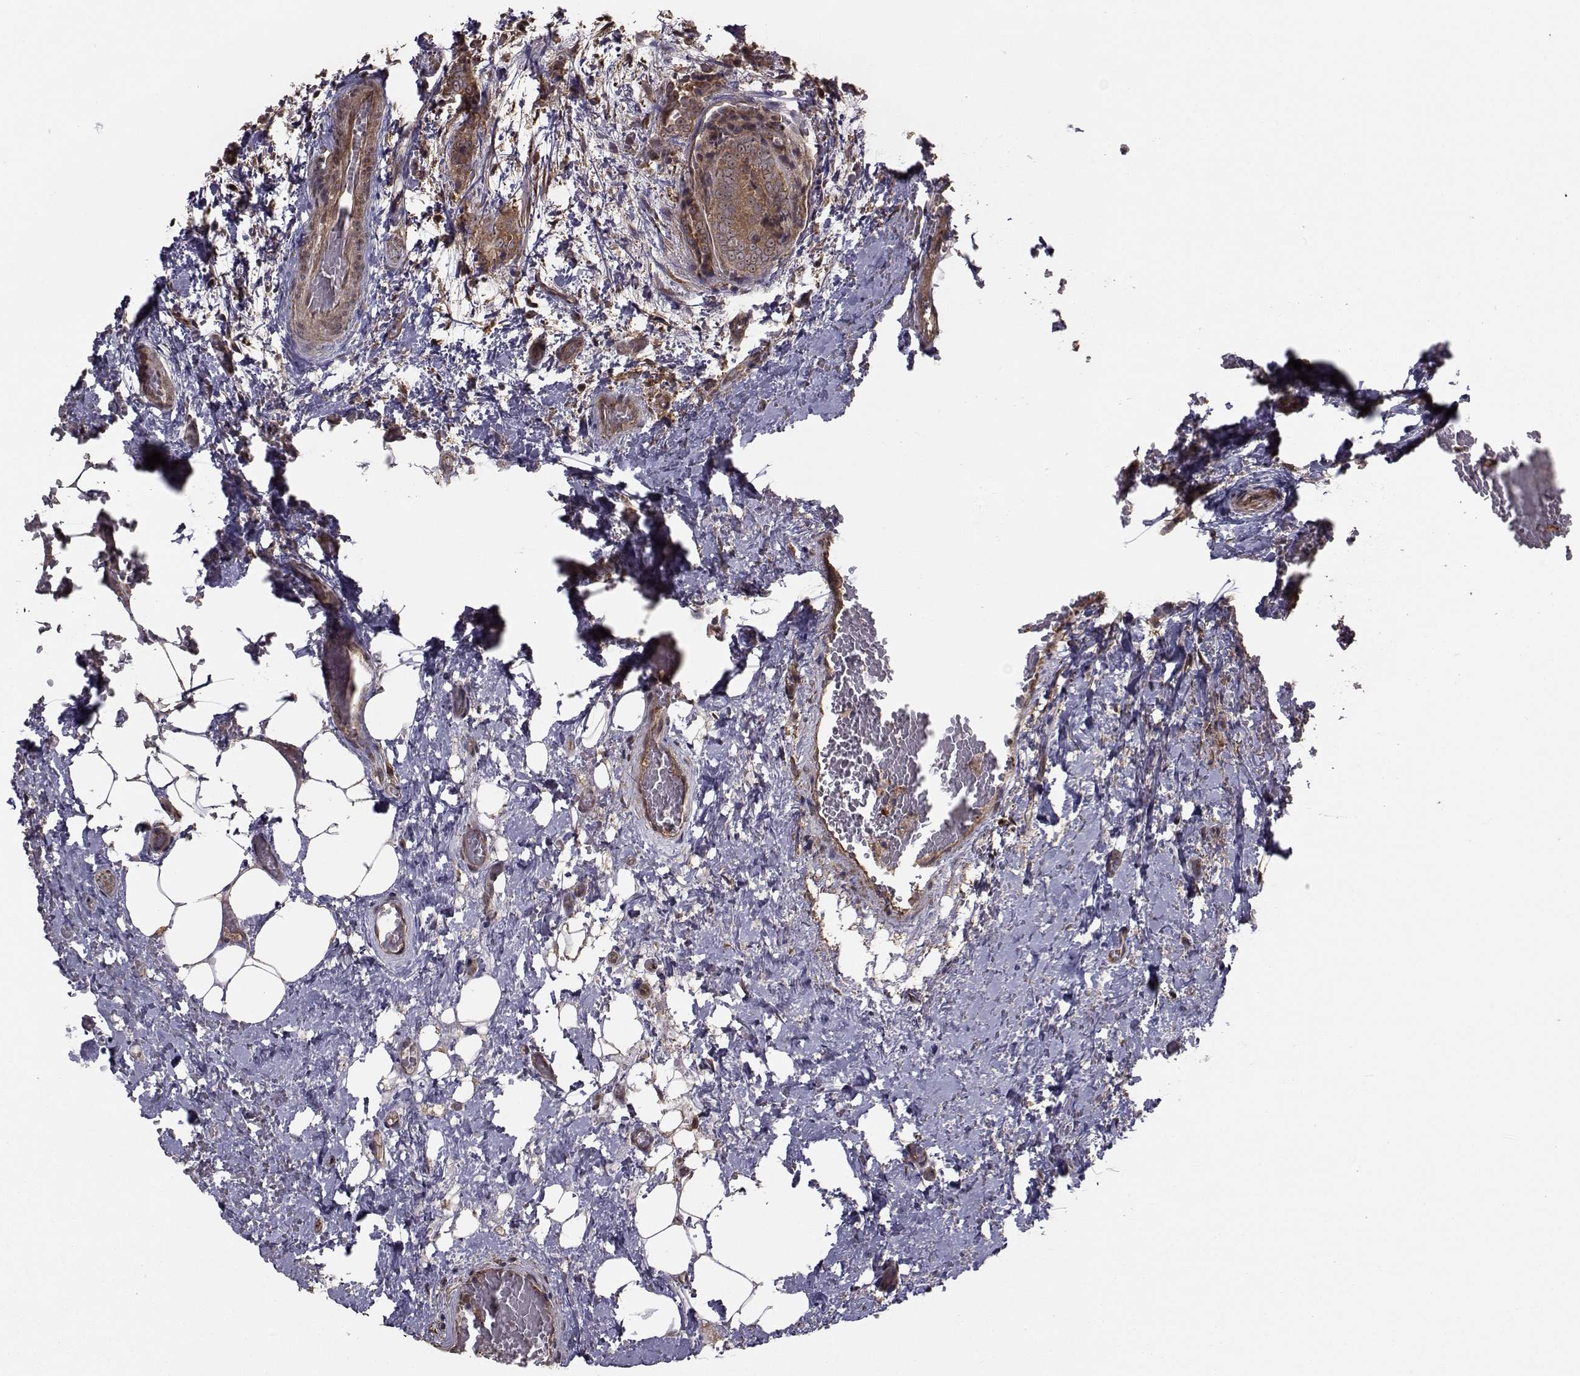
{"staining": {"intensity": "moderate", "quantity": ">75%", "location": "cytoplasmic/membranous"}, "tissue": "thyroid cancer", "cell_type": "Tumor cells", "image_type": "cancer", "snomed": [{"axis": "morphology", "description": "Papillary adenocarcinoma, NOS"}, {"axis": "topography", "description": "Thyroid gland"}], "caption": "Protein expression analysis of human papillary adenocarcinoma (thyroid) reveals moderate cytoplasmic/membranous expression in about >75% of tumor cells. The protein is shown in brown color, while the nuclei are stained blue.", "gene": "TRIP10", "patient": {"sex": "male", "age": 61}}